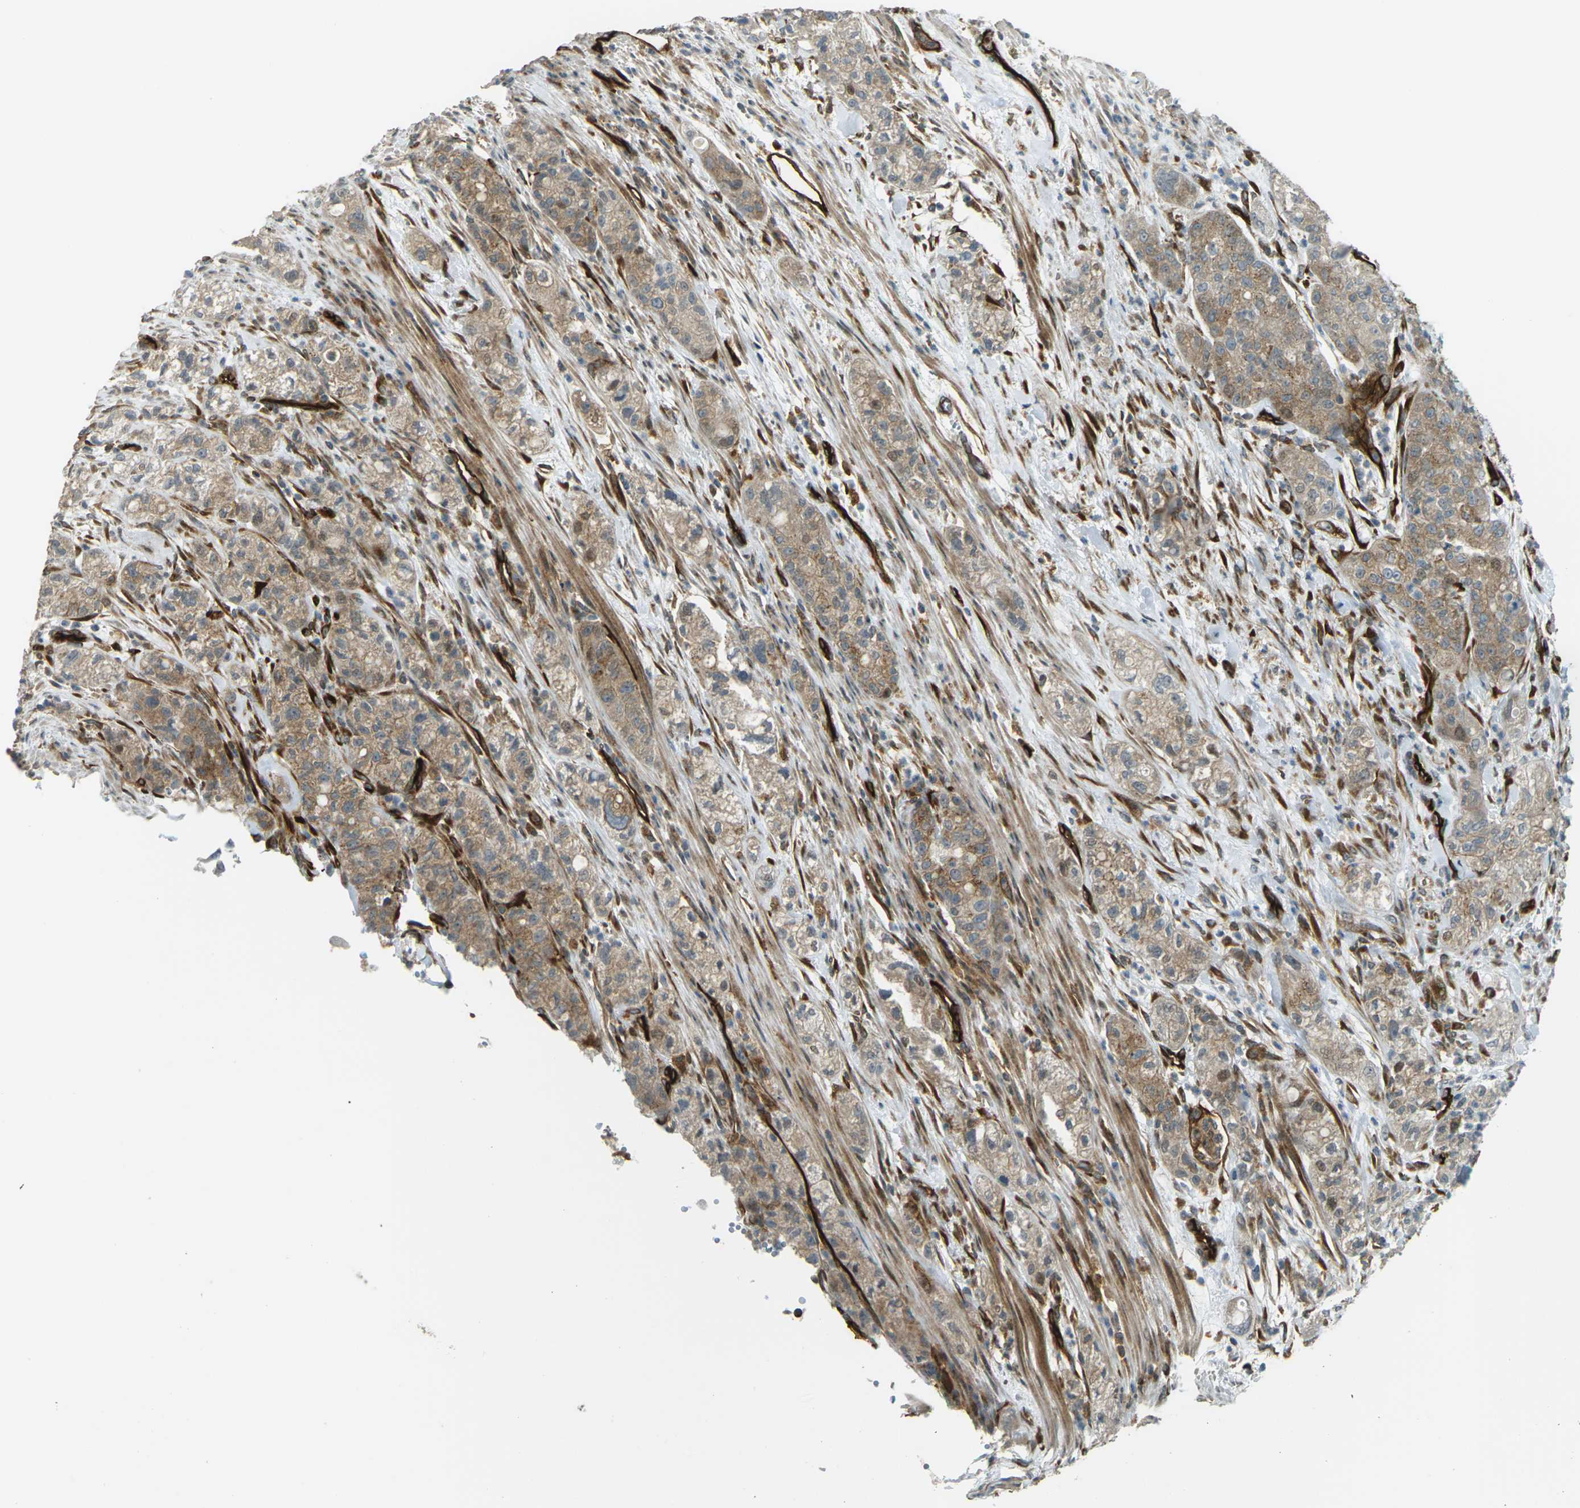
{"staining": {"intensity": "moderate", "quantity": ">75%", "location": "cytoplasmic/membranous"}, "tissue": "pancreatic cancer", "cell_type": "Tumor cells", "image_type": "cancer", "snomed": [{"axis": "morphology", "description": "Adenocarcinoma, NOS"}, {"axis": "topography", "description": "Pancreas"}], "caption": "DAB (3,3'-diaminobenzidine) immunohistochemical staining of human pancreatic adenocarcinoma displays moderate cytoplasmic/membranous protein positivity in about >75% of tumor cells.", "gene": "S1PR1", "patient": {"sex": "female", "age": 78}}